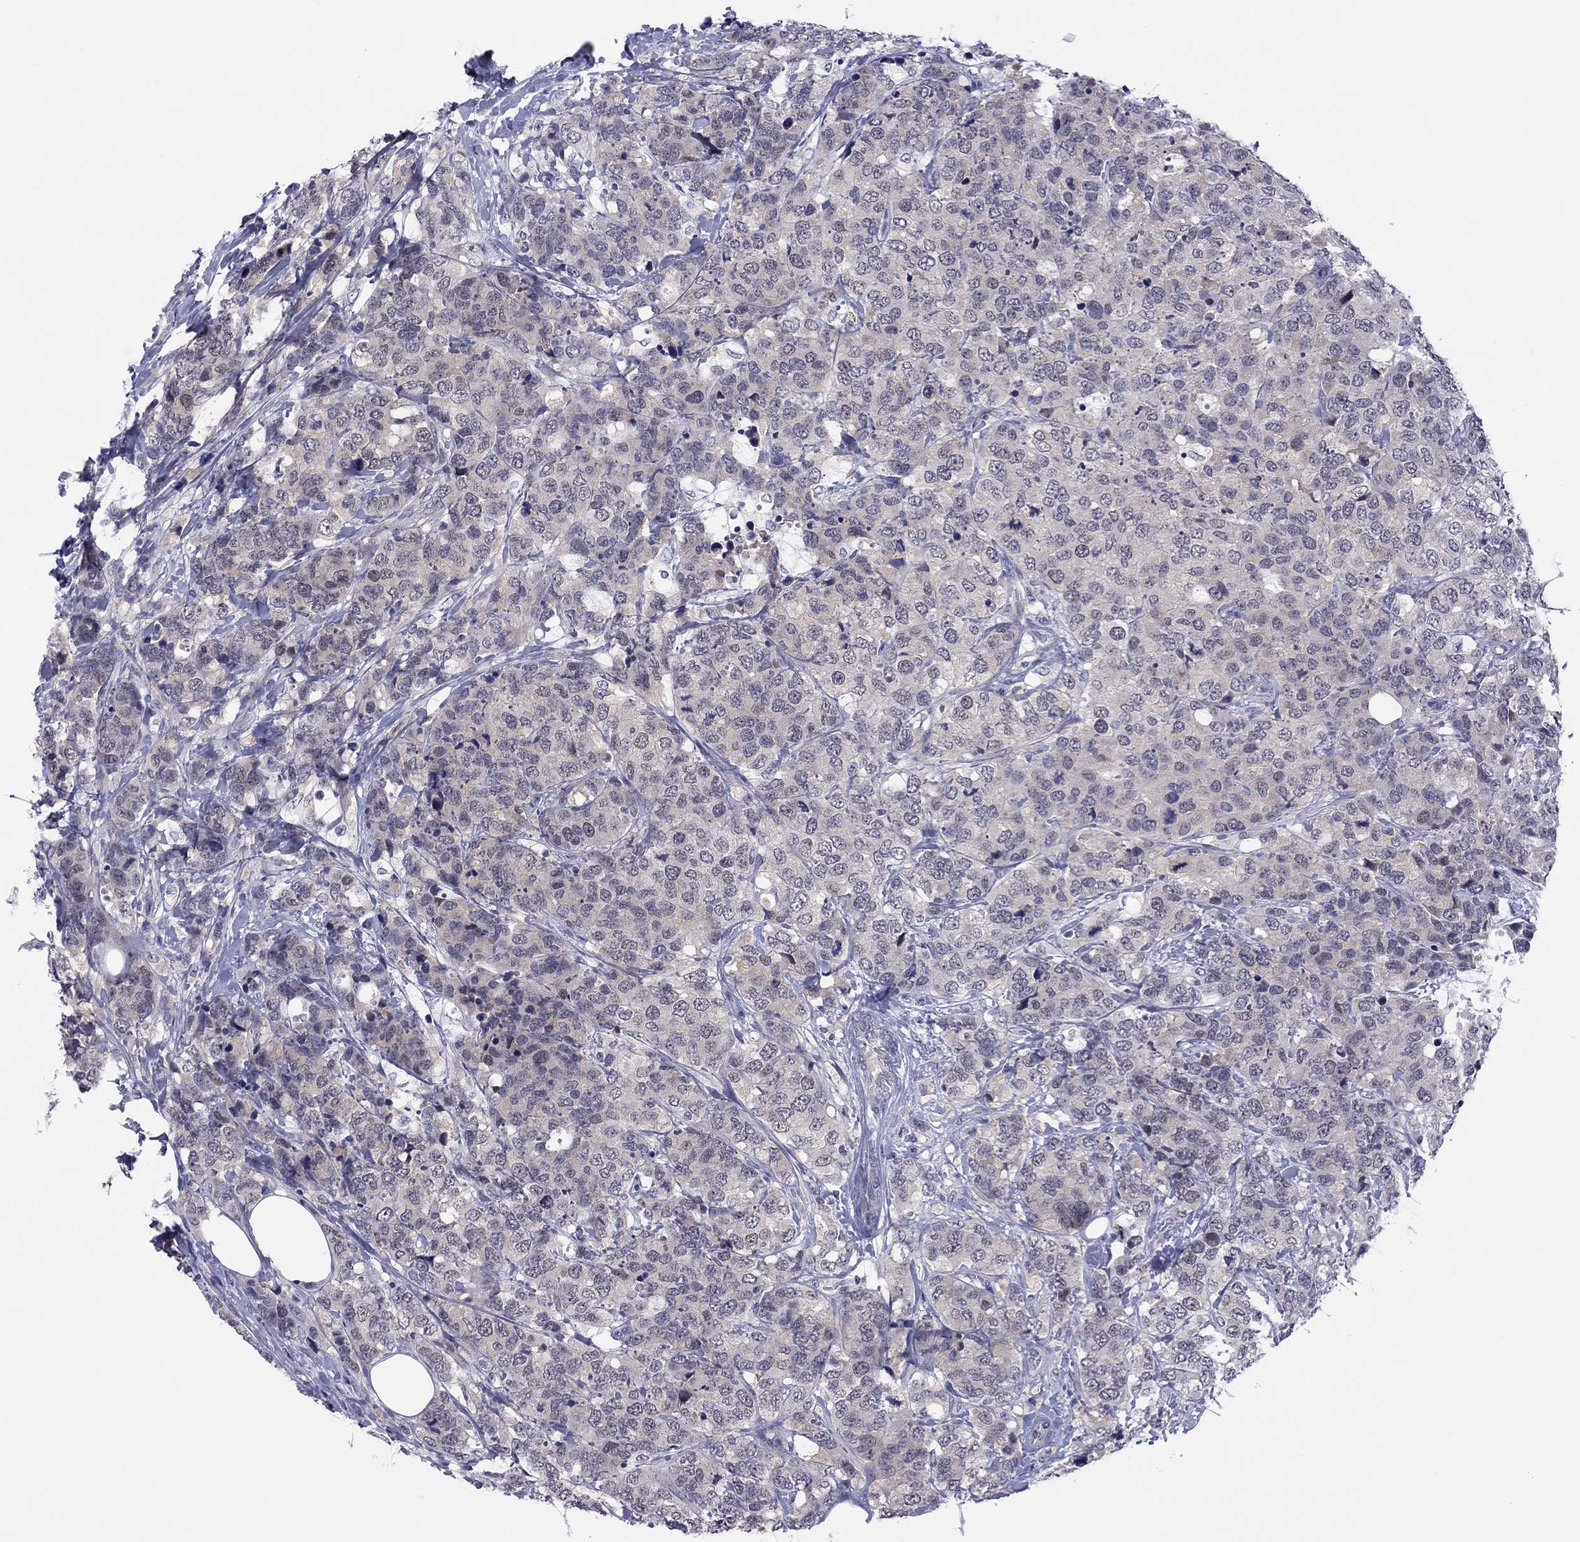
{"staining": {"intensity": "negative", "quantity": "none", "location": "none"}, "tissue": "breast cancer", "cell_type": "Tumor cells", "image_type": "cancer", "snomed": [{"axis": "morphology", "description": "Lobular carcinoma"}, {"axis": "topography", "description": "Breast"}], "caption": "An image of human breast lobular carcinoma is negative for staining in tumor cells.", "gene": "POU5F2", "patient": {"sex": "female", "age": 59}}